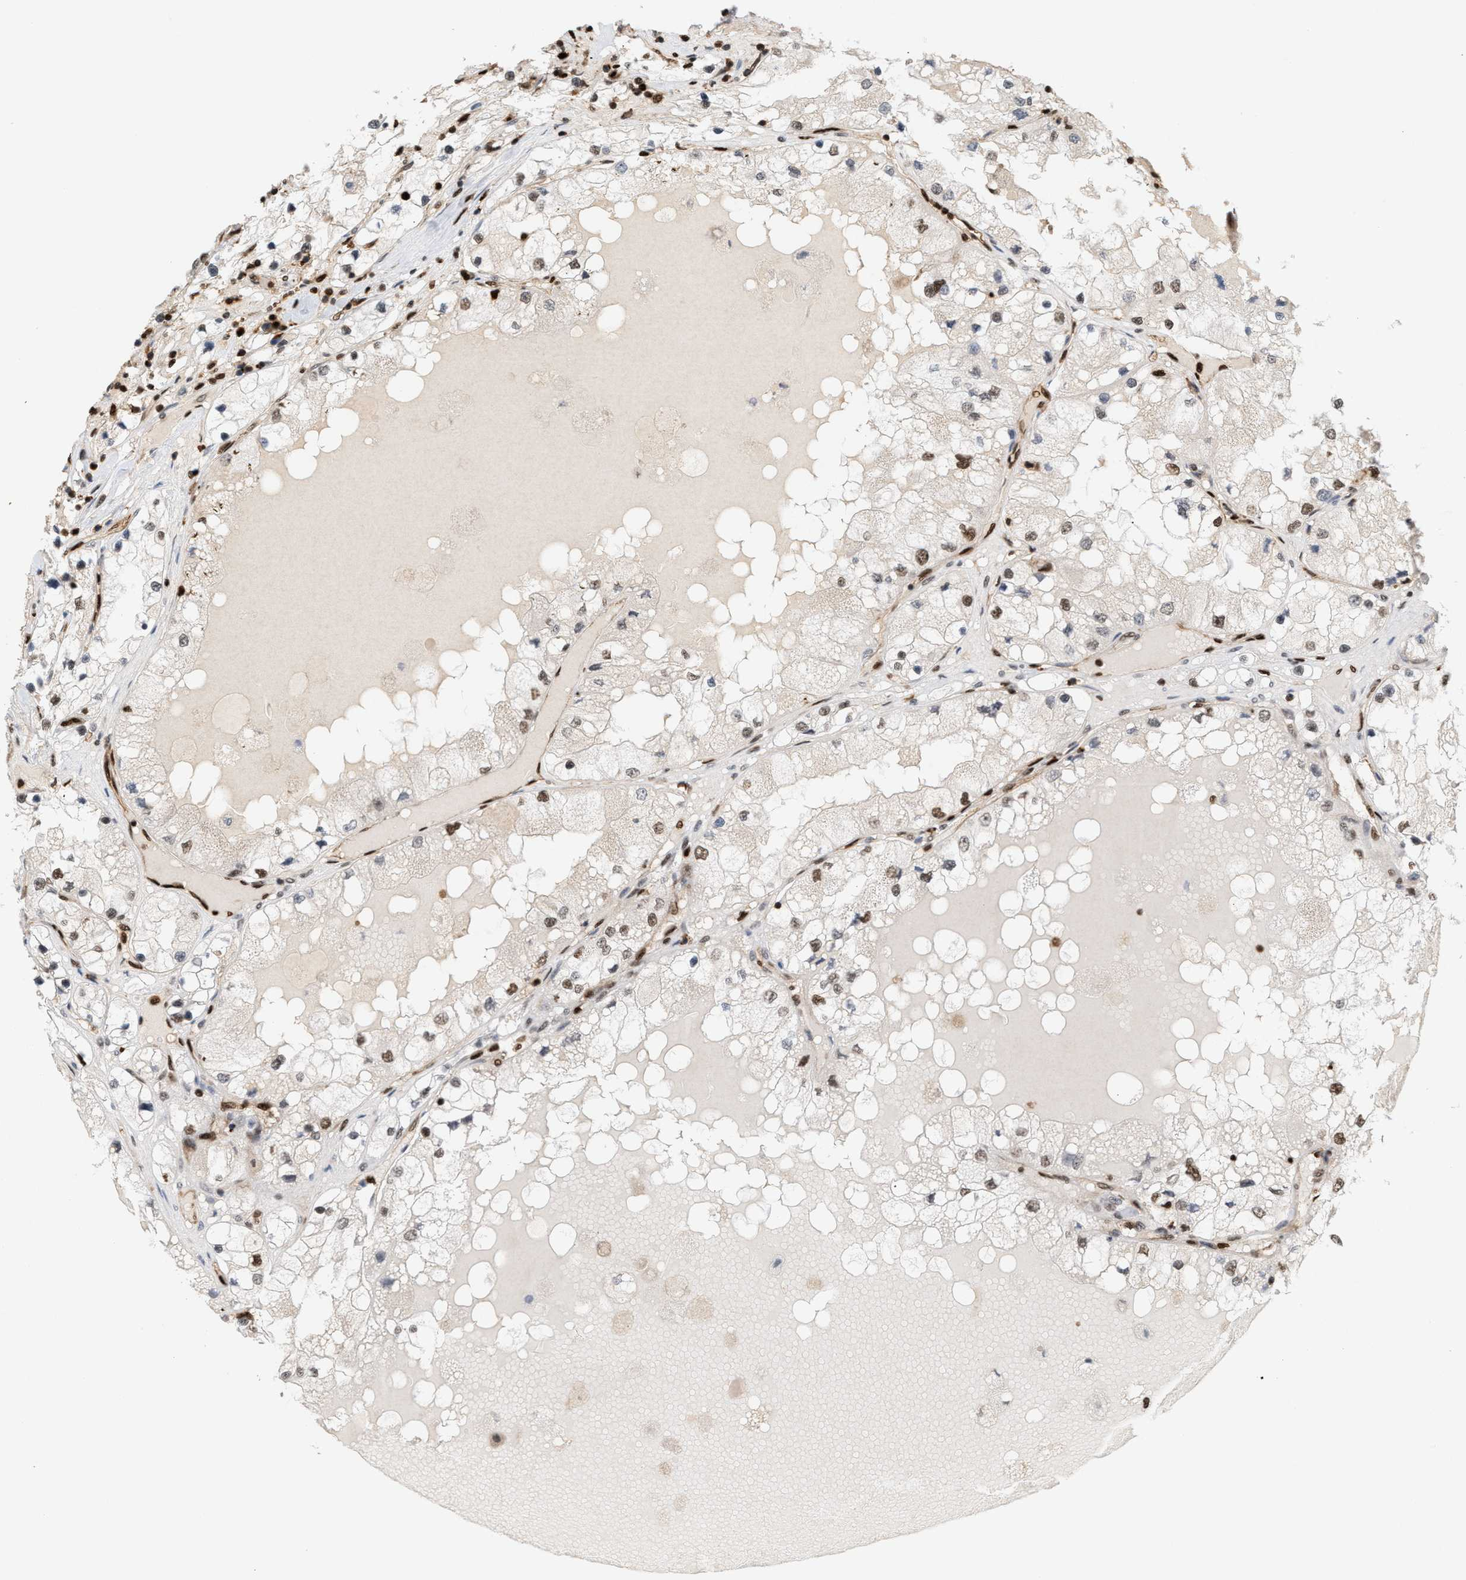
{"staining": {"intensity": "weak", "quantity": "<25%", "location": "nuclear"}, "tissue": "renal cancer", "cell_type": "Tumor cells", "image_type": "cancer", "snomed": [{"axis": "morphology", "description": "Adenocarcinoma, NOS"}, {"axis": "topography", "description": "Kidney"}], "caption": "The immunohistochemistry (IHC) histopathology image has no significant staining in tumor cells of renal cancer (adenocarcinoma) tissue.", "gene": "RNASEK-C17orf49", "patient": {"sex": "male", "age": 68}}